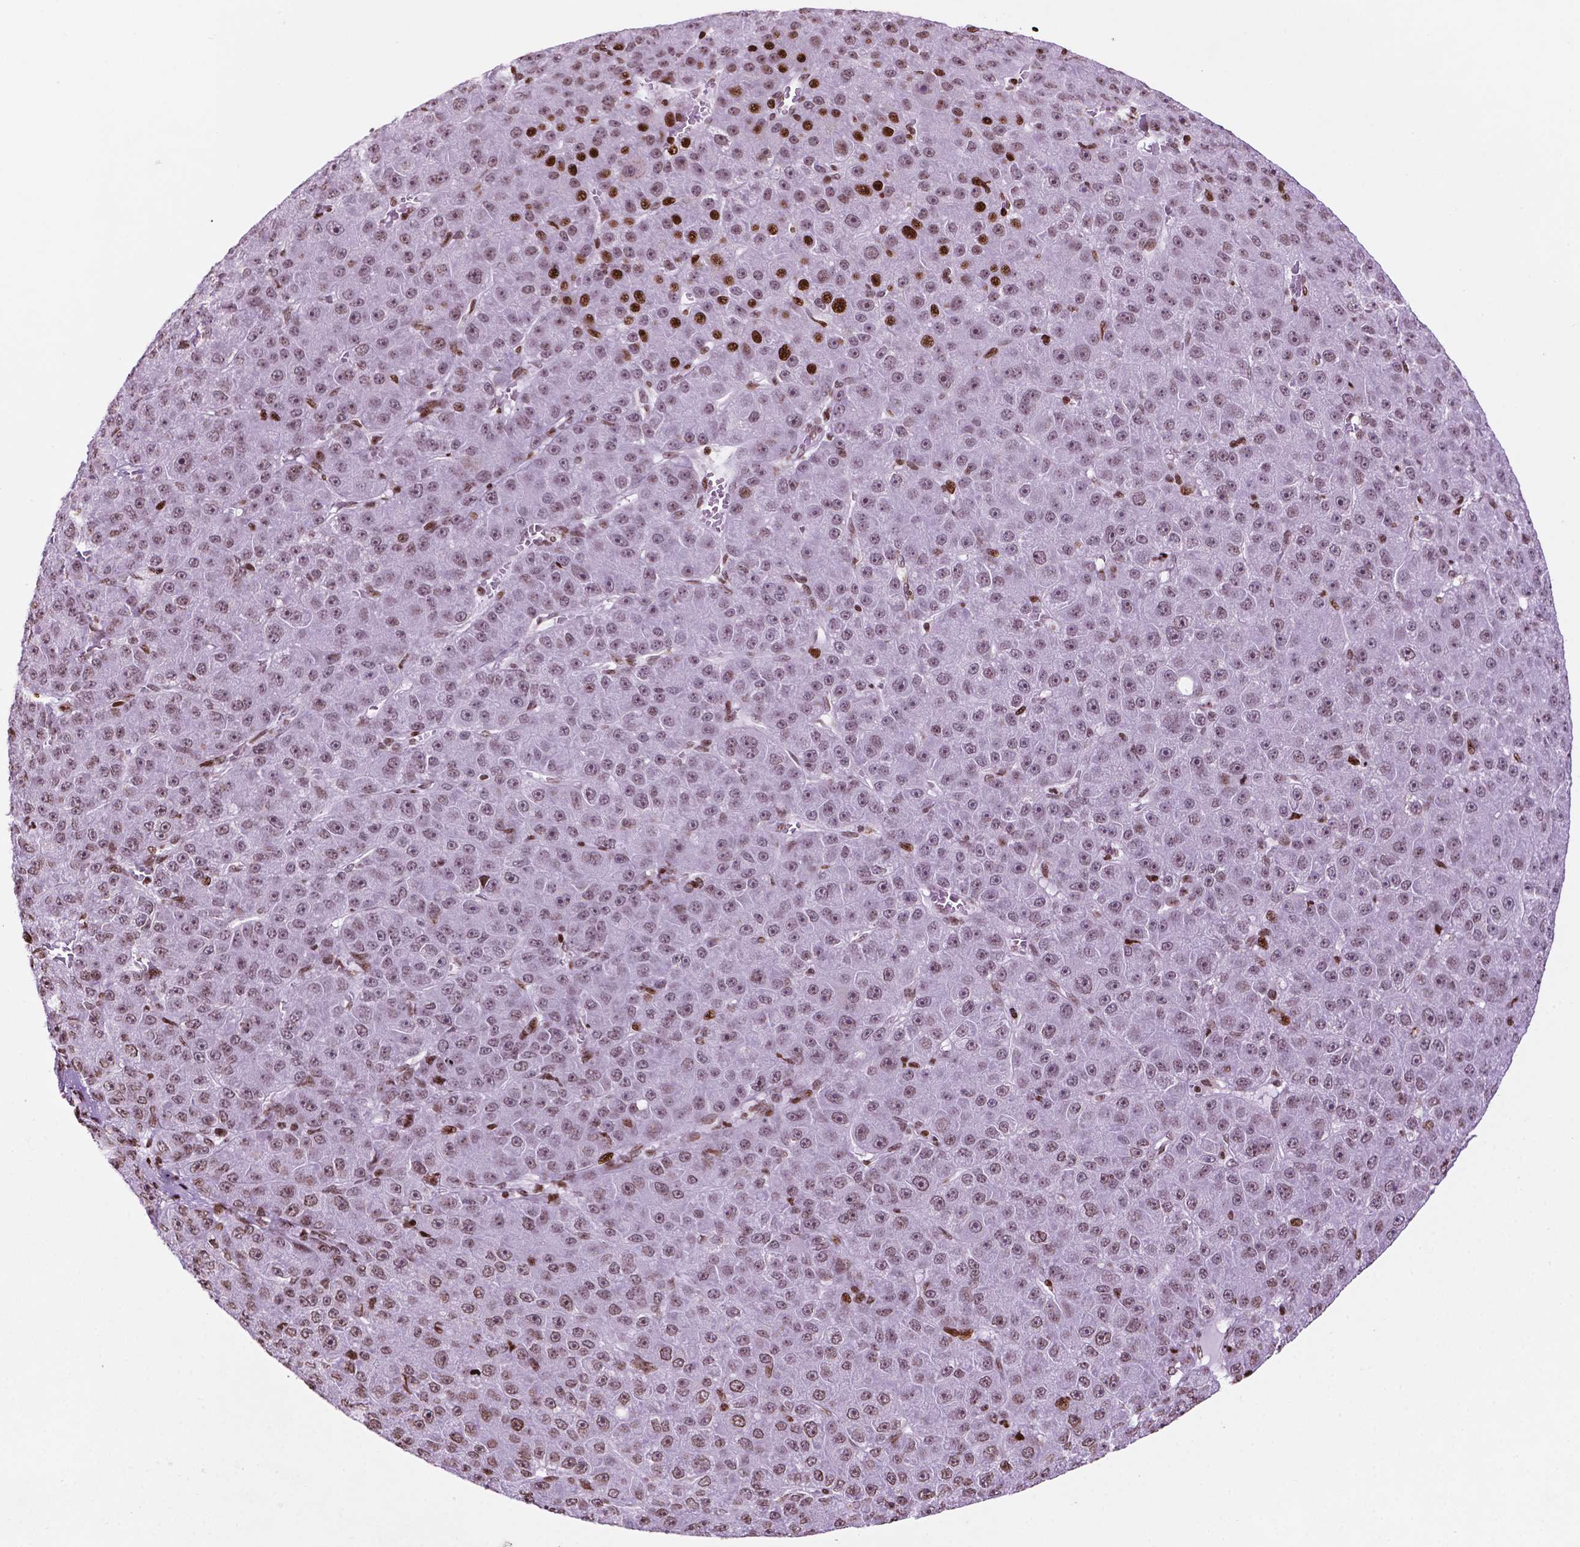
{"staining": {"intensity": "moderate", "quantity": "25%-75%", "location": "nuclear"}, "tissue": "liver cancer", "cell_type": "Tumor cells", "image_type": "cancer", "snomed": [{"axis": "morphology", "description": "Carcinoma, Hepatocellular, NOS"}, {"axis": "topography", "description": "Liver"}], "caption": "IHC of liver cancer reveals medium levels of moderate nuclear positivity in about 25%-75% of tumor cells. The staining was performed using DAB (3,3'-diaminobenzidine), with brown indicating positive protein expression. Nuclei are stained blue with hematoxylin.", "gene": "TMEM250", "patient": {"sex": "male", "age": 67}}